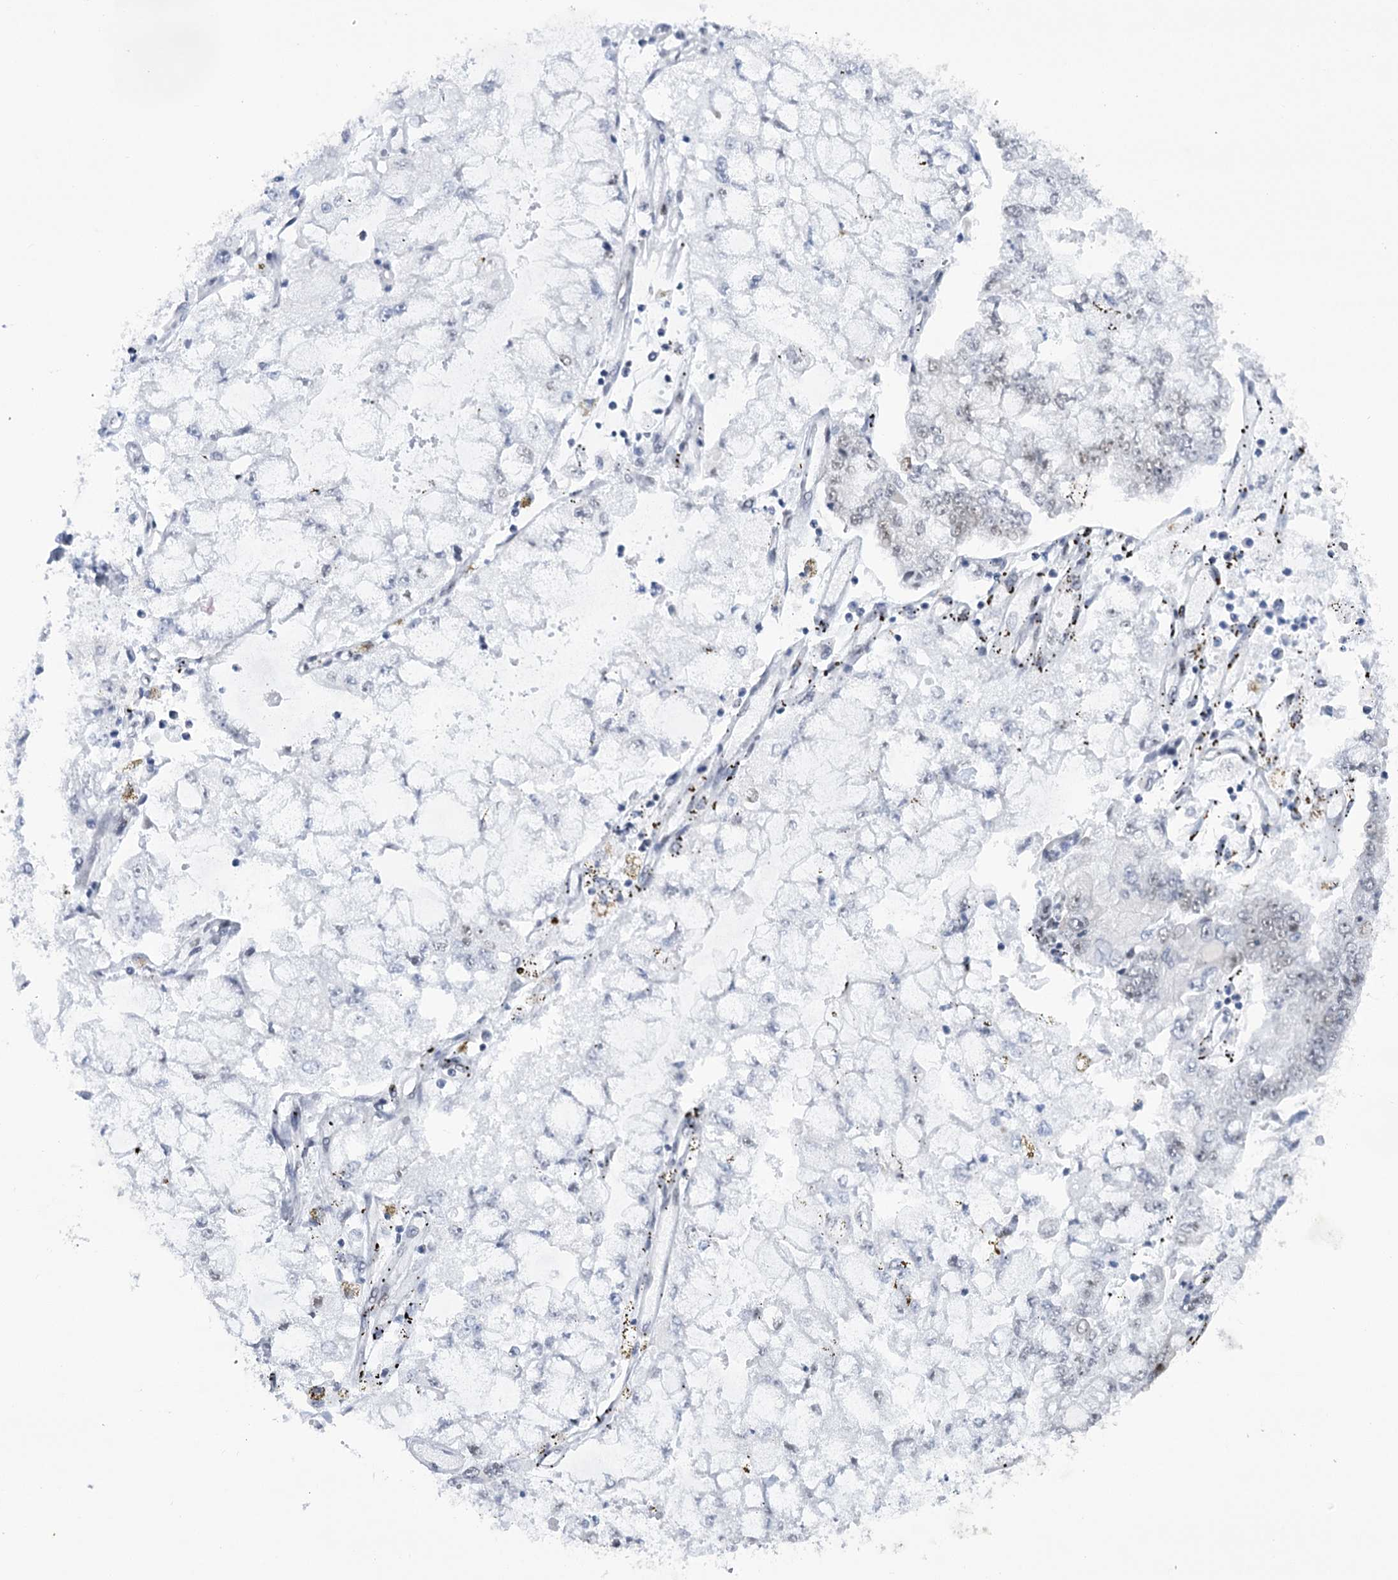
{"staining": {"intensity": "negative", "quantity": "none", "location": "none"}, "tissue": "stomach cancer", "cell_type": "Tumor cells", "image_type": "cancer", "snomed": [{"axis": "morphology", "description": "Adenocarcinoma, NOS"}, {"axis": "topography", "description": "Stomach"}], "caption": "This photomicrograph is of stomach cancer stained with immunohistochemistry (IHC) to label a protein in brown with the nuclei are counter-stained blue. There is no expression in tumor cells.", "gene": "HNRNPA0", "patient": {"sex": "male", "age": 76}}